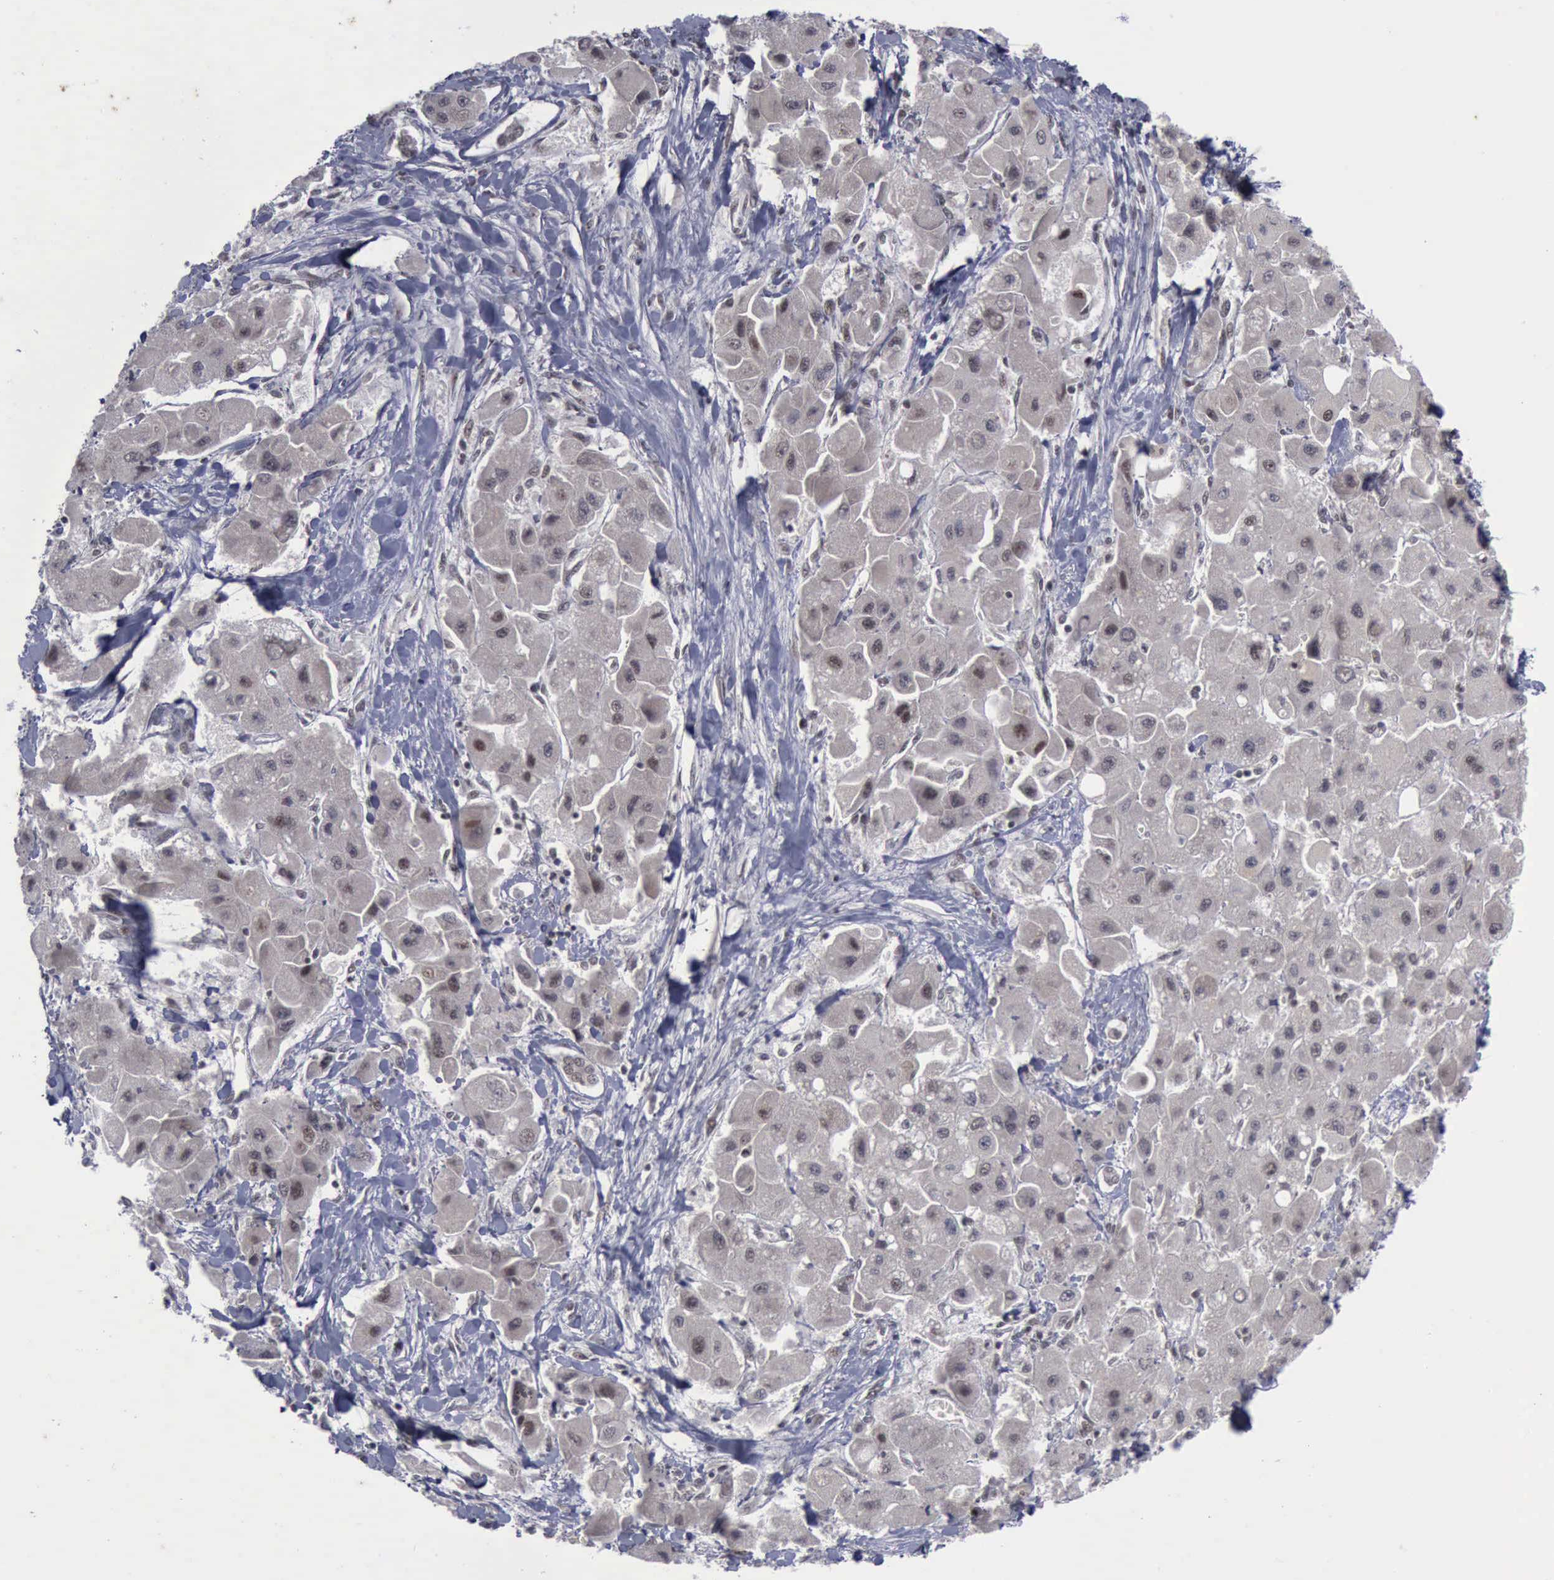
{"staining": {"intensity": "weak", "quantity": ">75%", "location": "nuclear"}, "tissue": "liver cancer", "cell_type": "Tumor cells", "image_type": "cancer", "snomed": [{"axis": "morphology", "description": "Carcinoma, Hepatocellular, NOS"}, {"axis": "topography", "description": "Liver"}], "caption": "Liver hepatocellular carcinoma stained with a protein marker displays weak staining in tumor cells.", "gene": "ATM", "patient": {"sex": "male", "age": 24}}